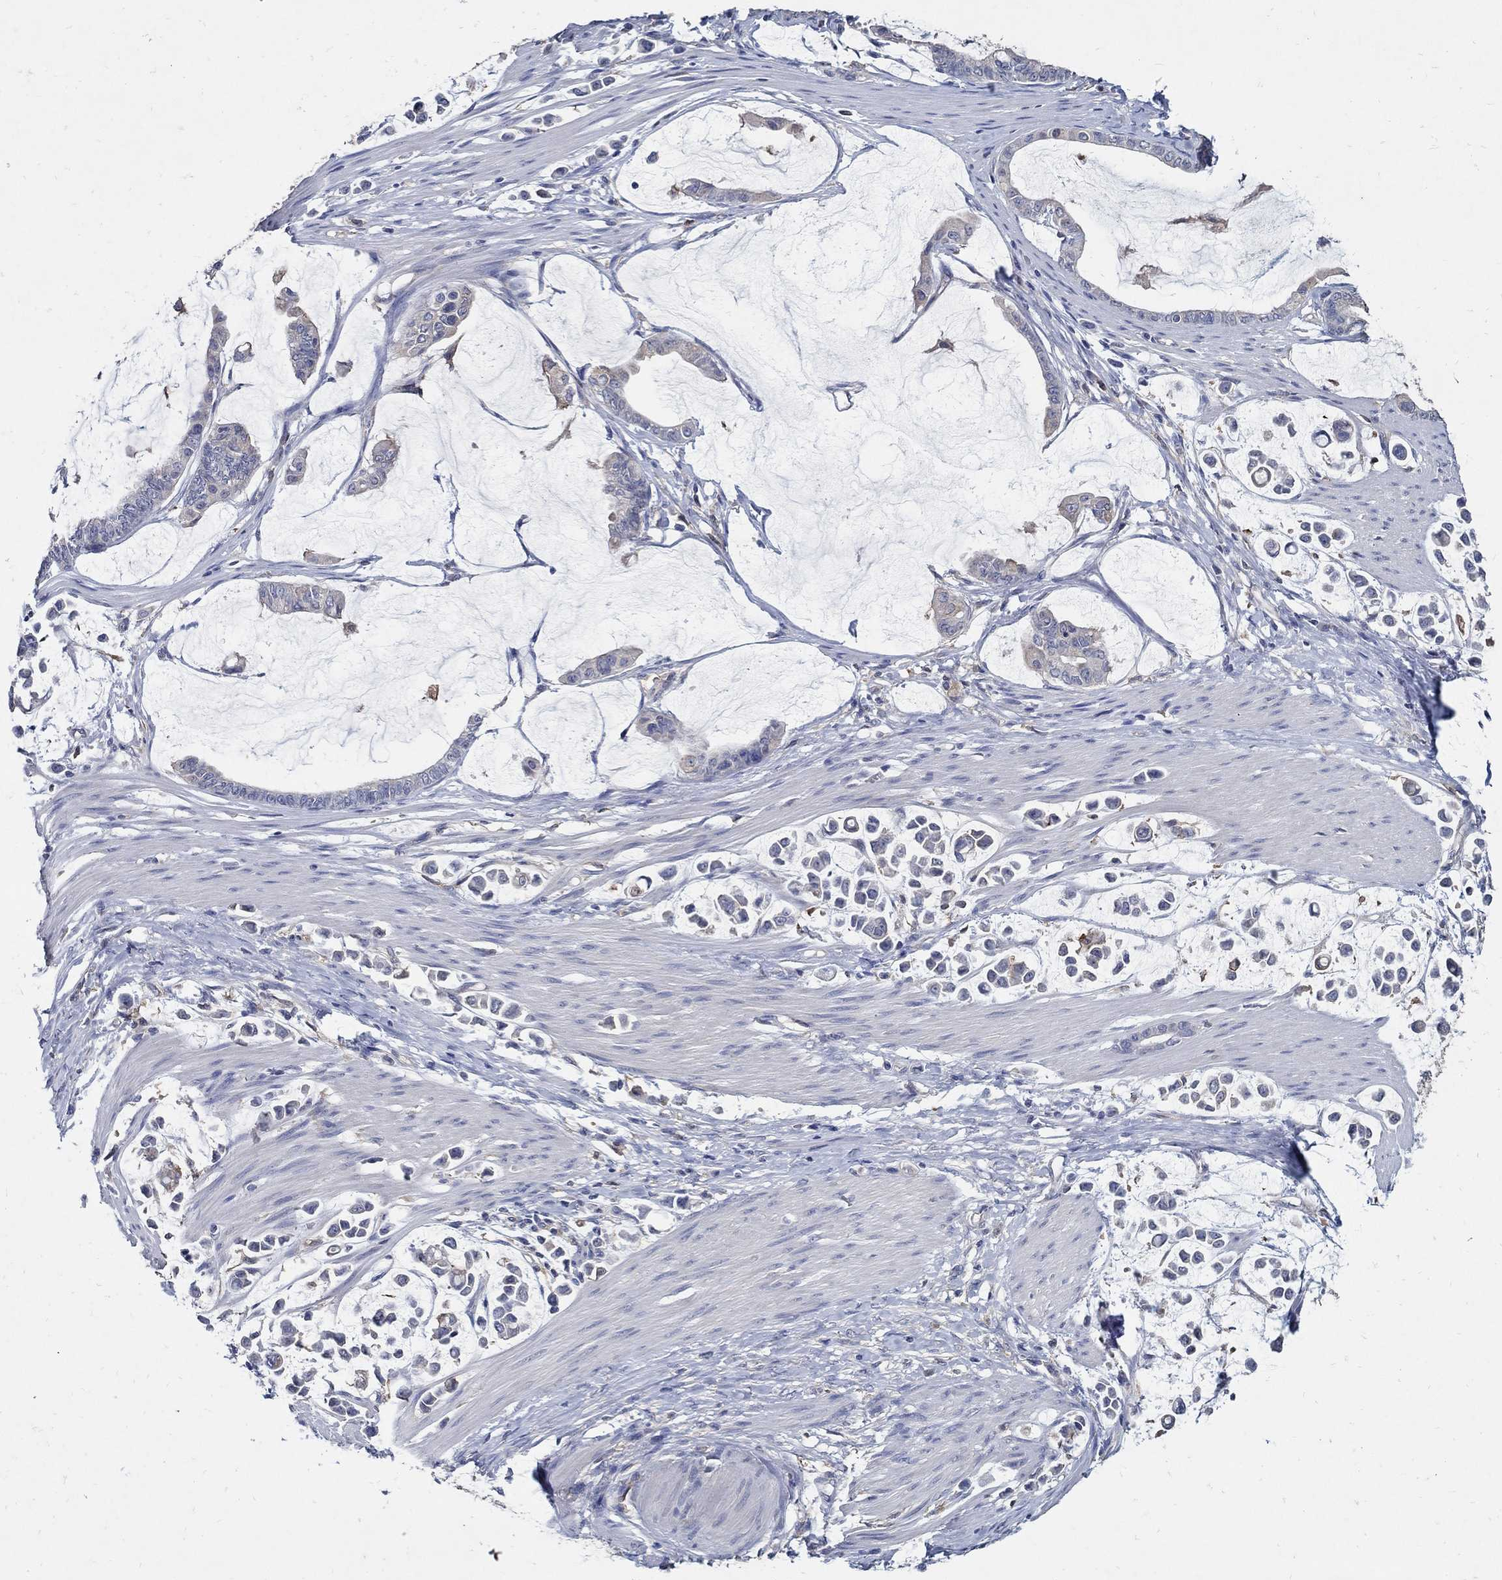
{"staining": {"intensity": "negative", "quantity": "none", "location": "none"}, "tissue": "stomach cancer", "cell_type": "Tumor cells", "image_type": "cancer", "snomed": [{"axis": "morphology", "description": "Adenocarcinoma, NOS"}, {"axis": "topography", "description": "Stomach"}], "caption": "Immunohistochemistry (IHC) photomicrograph of neoplastic tissue: human stomach cancer stained with DAB (3,3'-diaminobenzidine) reveals no significant protein positivity in tumor cells.", "gene": "MTHFR", "patient": {"sex": "male", "age": 82}}